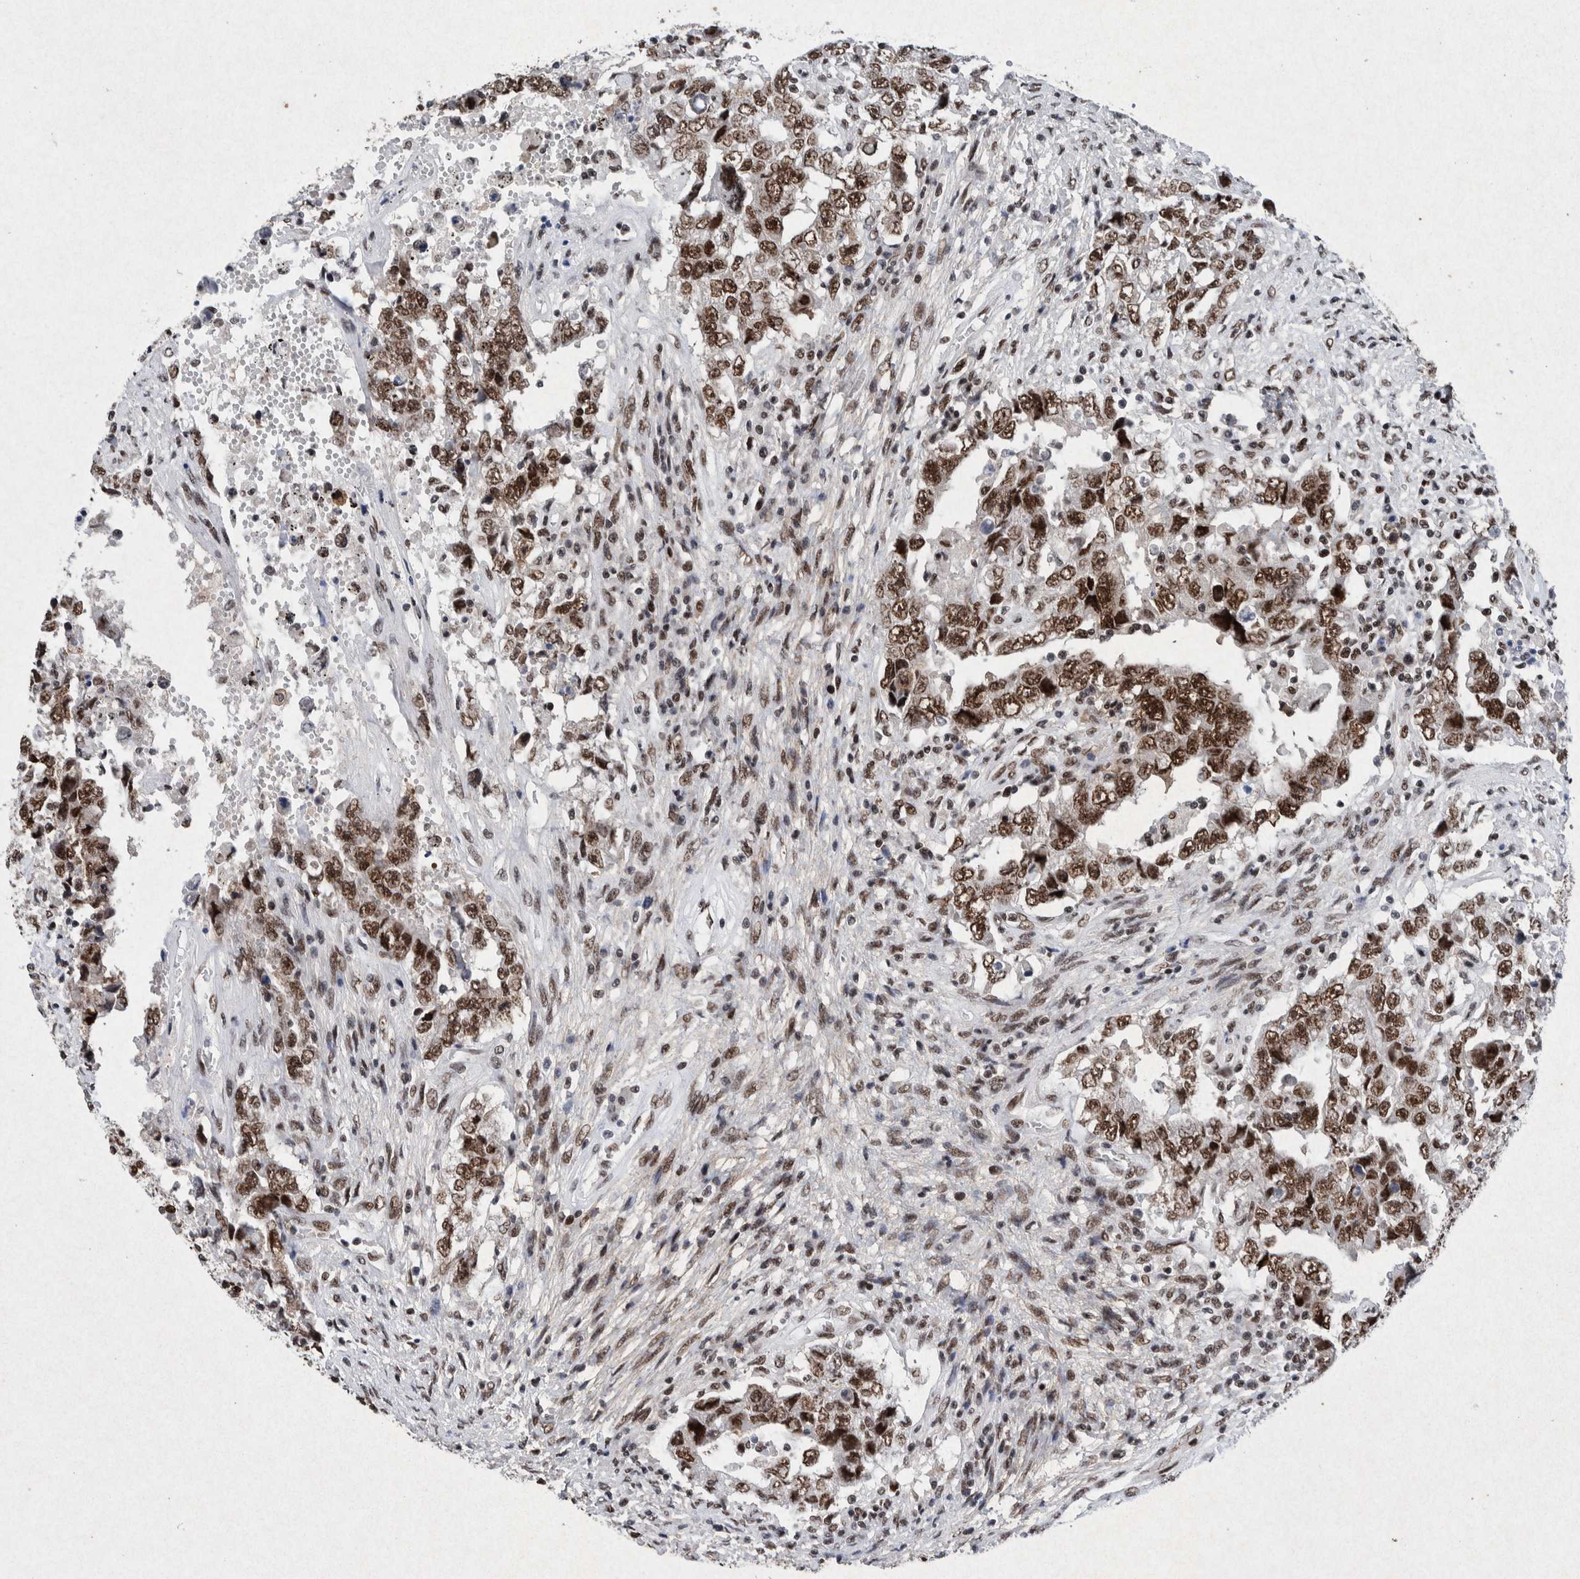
{"staining": {"intensity": "strong", "quantity": ">75%", "location": "nuclear"}, "tissue": "testis cancer", "cell_type": "Tumor cells", "image_type": "cancer", "snomed": [{"axis": "morphology", "description": "Carcinoma, Embryonal, NOS"}, {"axis": "topography", "description": "Testis"}], "caption": "Protein expression analysis of human testis embryonal carcinoma reveals strong nuclear staining in about >75% of tumor cells. (IHC, brightfield microscopy, high magnification).", "gene": "TAF10", "patient": {"sex": "male", "age": 26}}